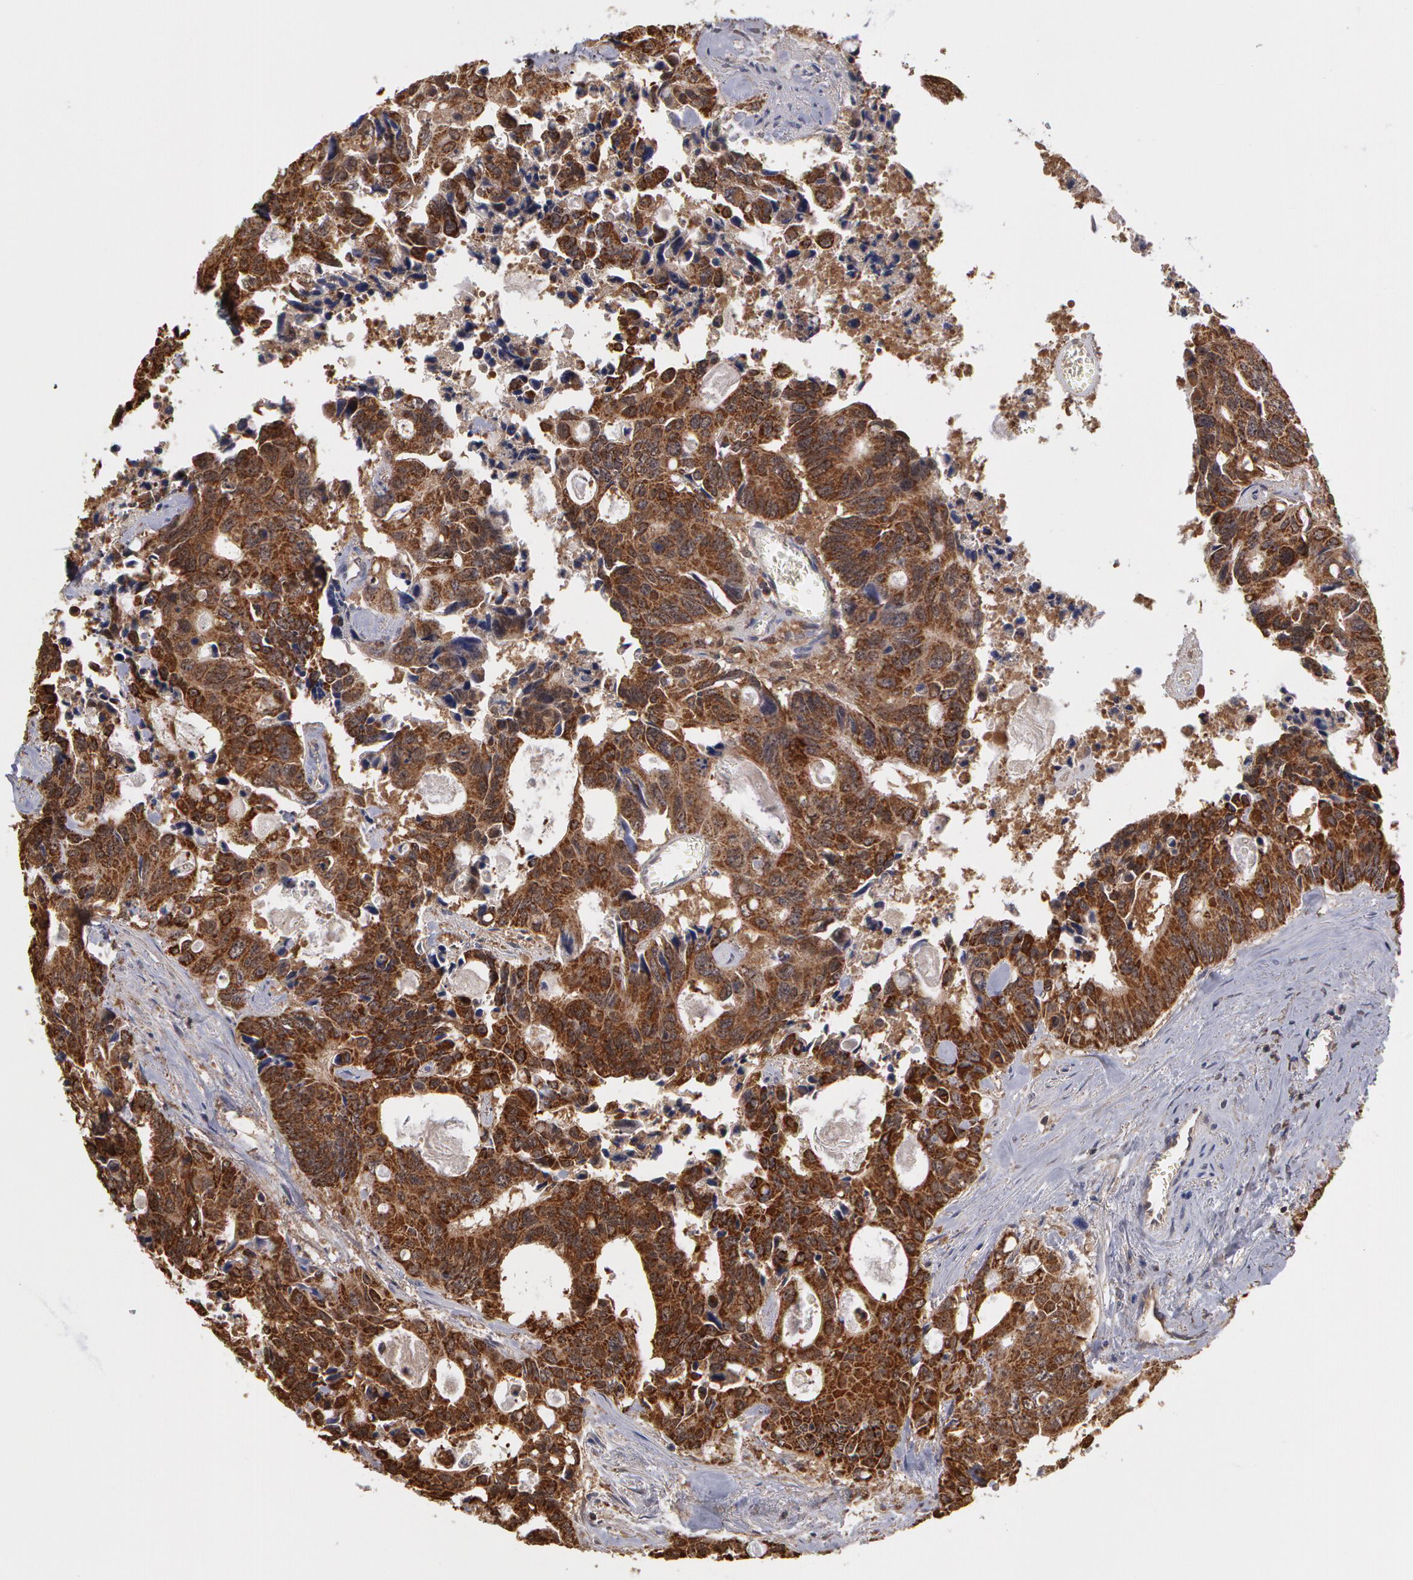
{"staining": {"intensity": "strong", "quantity": ">75%", "location": "cytoplasmic/membranous"}, "tissue": "colorectal cancer", "cell_type": "Tumor cells", "image_type": "cancer", "snomed": [{"axis": "morphology", "description": "Adenocarcinoma, NOS"}, {"axis": "topography", "description": "Rectum"}], "caption": "Tumor cells display strong cytoplasmic/membranous expression in approximately >75% of cells in colorectal adenocarcinoma.", "gene": "MPST", "patient": {"sex": "male", "age": 76}}